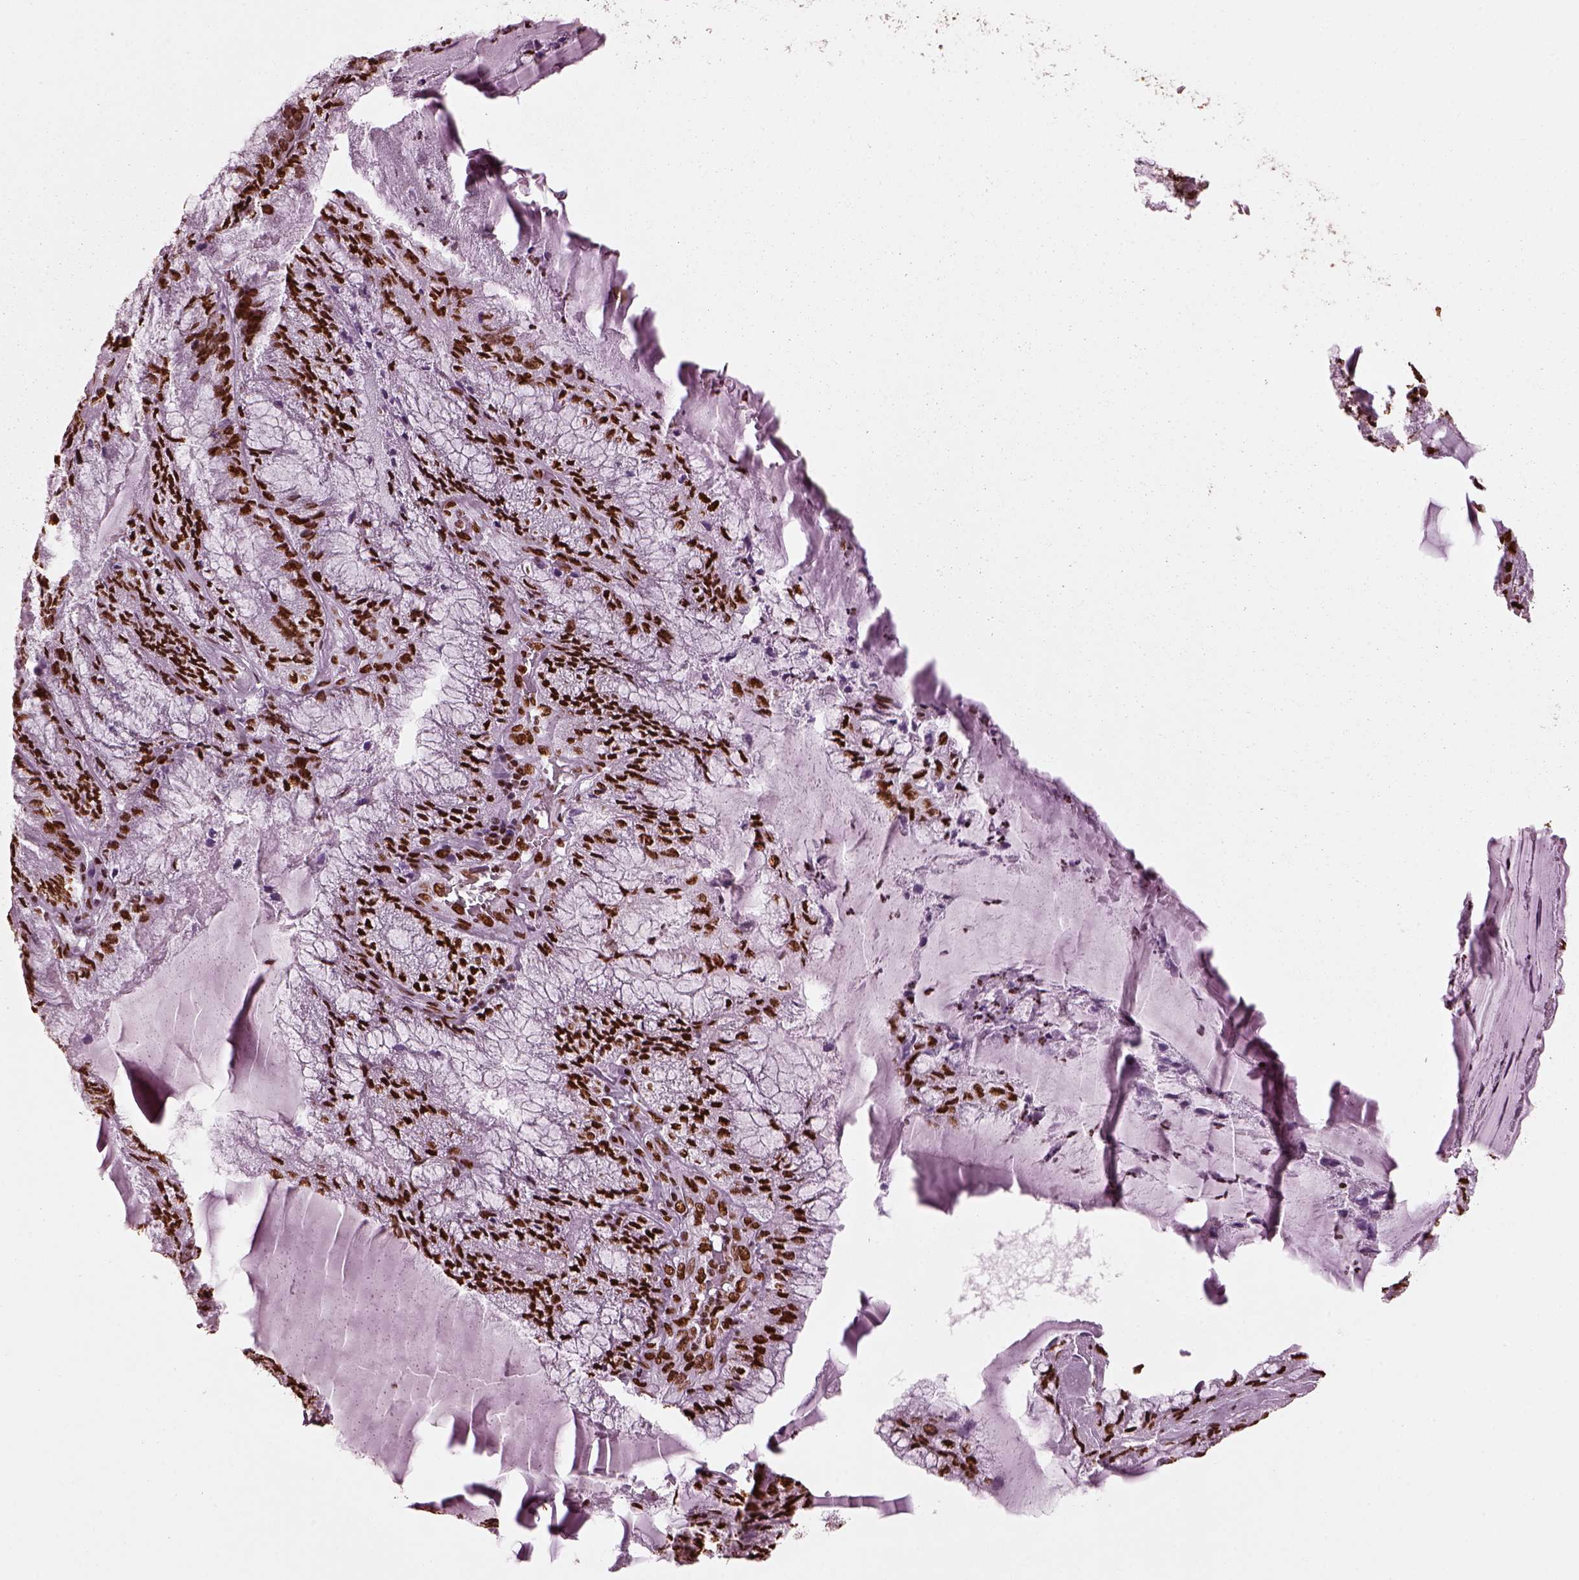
{"staining": {"intensity": "strong", "quantity": ">75%", "location": "nuclear"}, "tissue": "endometrial cancer", "cell_type": "Tumor cells", "image_type": "cancer", "snomed": [{"axis": "morphology", "description": "Carcinoma, NOS"}, {"axis": "topography", "description": "Endometrium"}], "caption": "IHC (DAB (3,3'-diaminobenzidine)) staining of human endometrial carcinoma reveals strong nuclear protein expression in approximately >75% of tumor cells.", "gene": "CBFA2T3", "patient": {"sex": "female", "age": 62}}